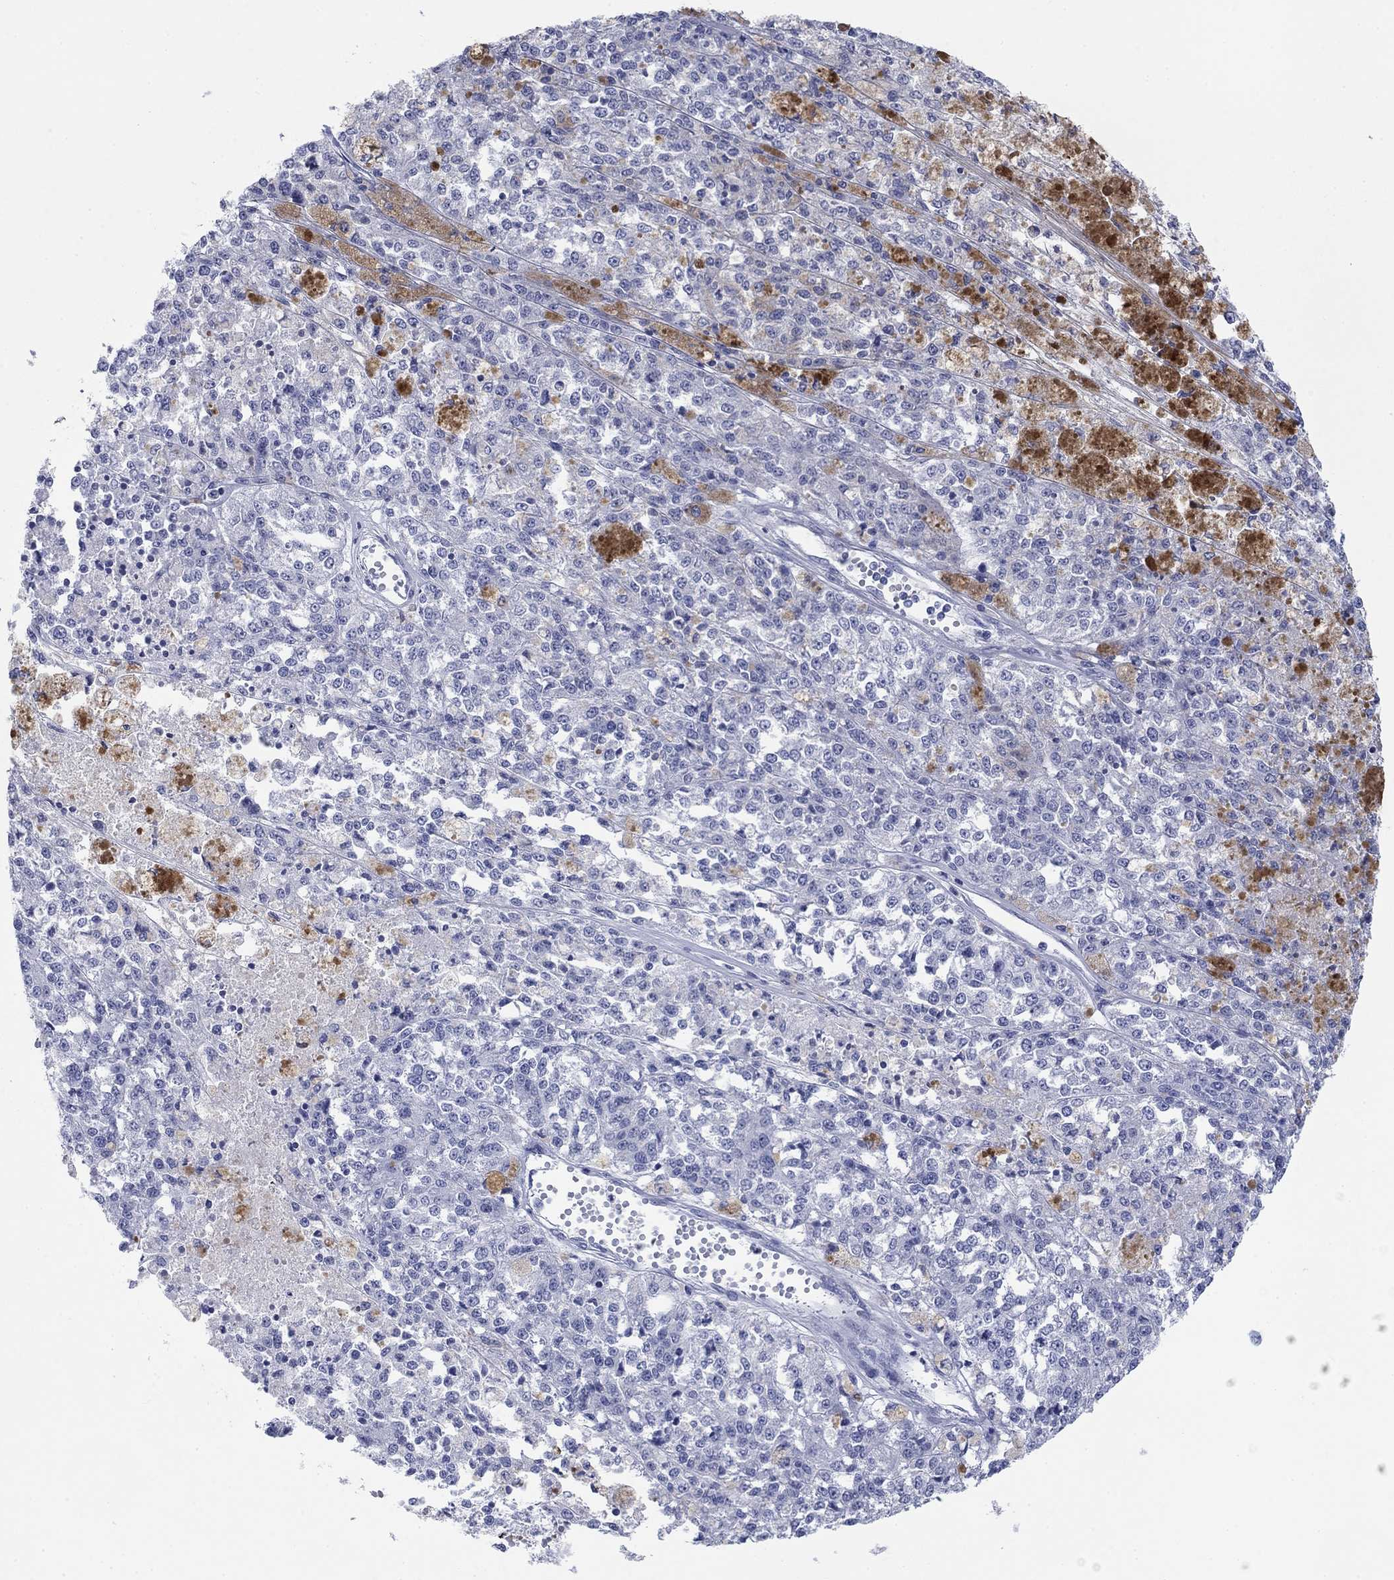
{"staining": {"intensity": "negative", "quantity": "none", "location": "none"}, "tissue": "melanoma", "cell_type": "Tumor cells", "image_type": "cancer", "snomed": [{"axis": "morphology", "description": "Malignant melanoma, Metastatic site"}, {"axis": "topography", "description": "Lymph node"}], "caption": "The micrograph demonstrates no significant expression in tumor cells of melanoma.", "gene": "PDYN", "patient": {"sex": "female", "age": 64}}